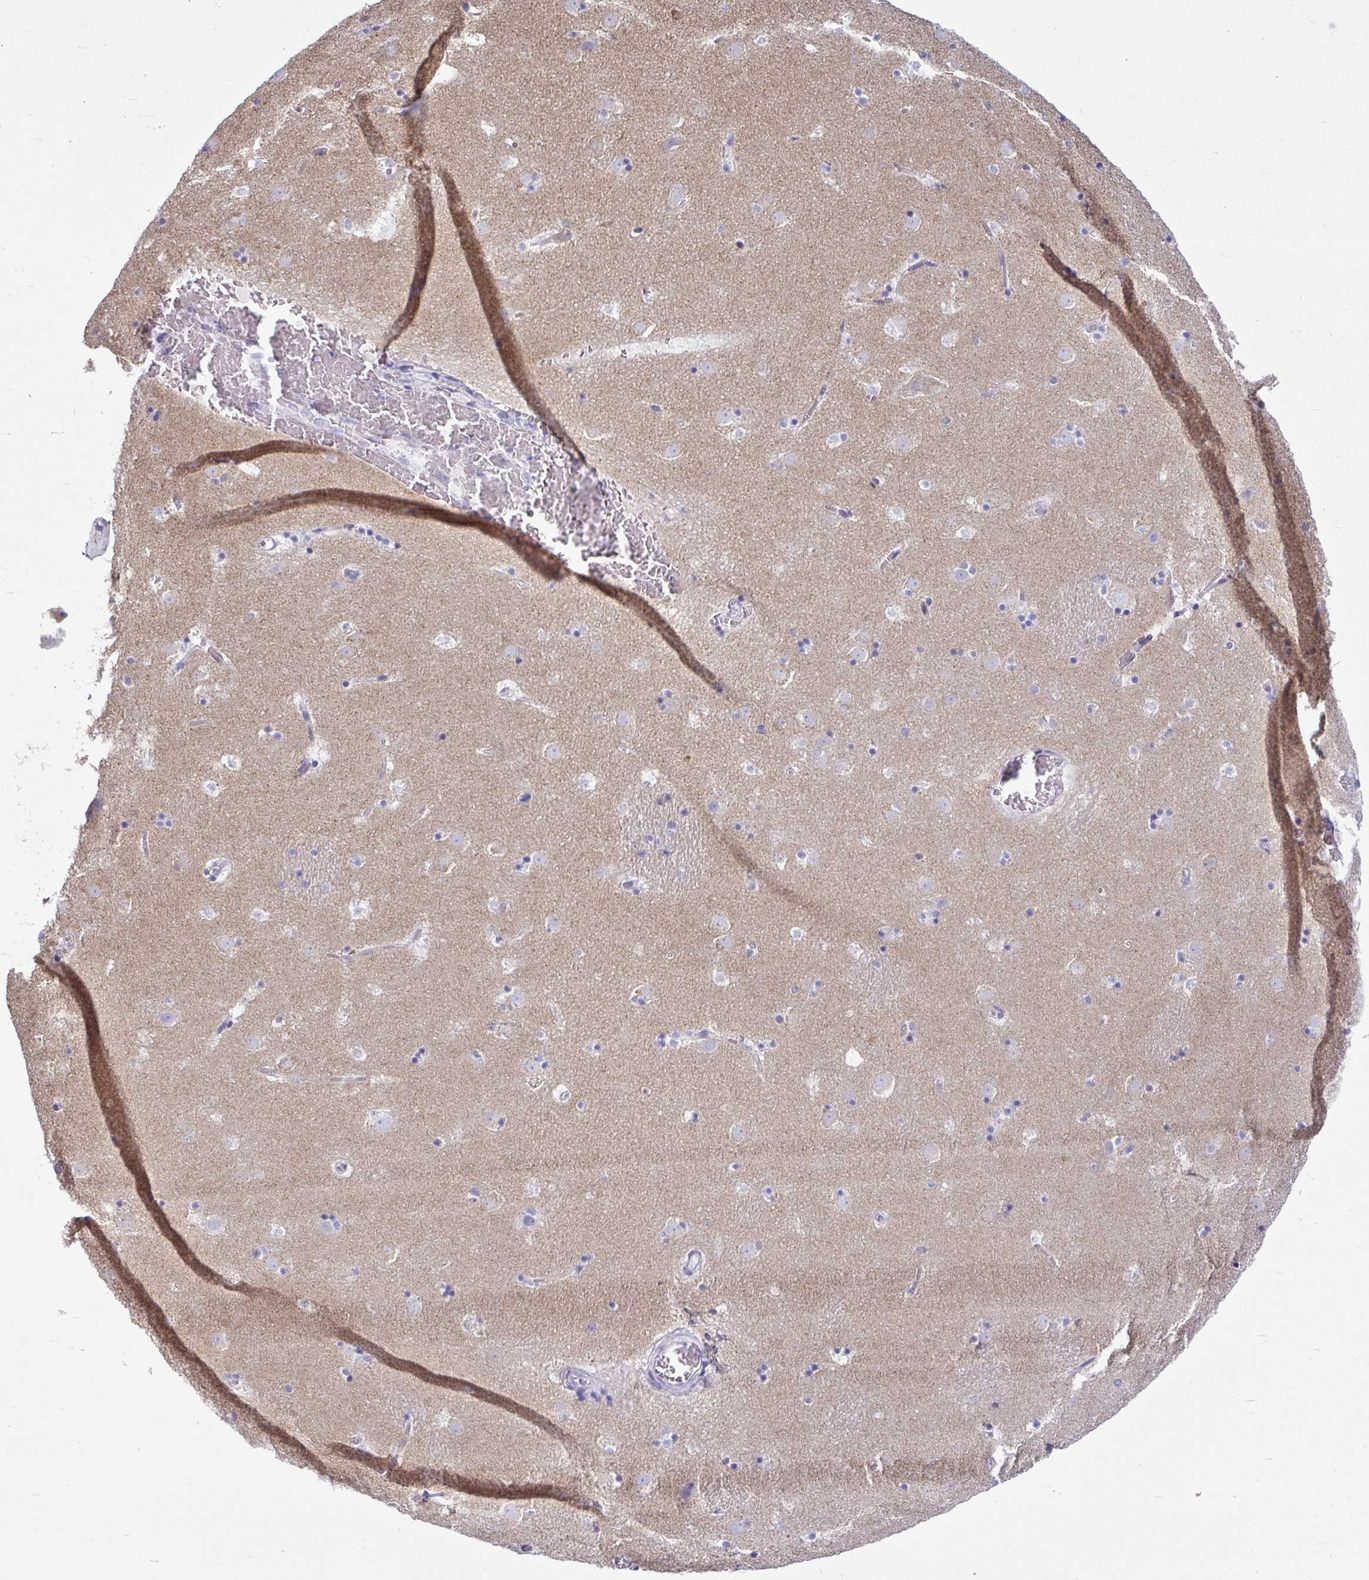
{"staining": {"intensity": "negative", "quantity": "none", "location": "none"}, "tissue": "caudate", "cell_type": "Glial cells", "image_type": "normal", "snomed": [{"axis": "morphology", "description": "Normal tissue, NOS"}, {"axis": "topography", "description": "Lateral ventricle wall"}], "caption": "A micrograph of caudate stained for a protein displays no brown staining in glial cells. Brightfield microscopy of IHC stained with DAB (brown) and hematoxylin (blue), captured at high magnification.", "gene": "MYH10", "patient": {"sex": "male", "age": 37}}